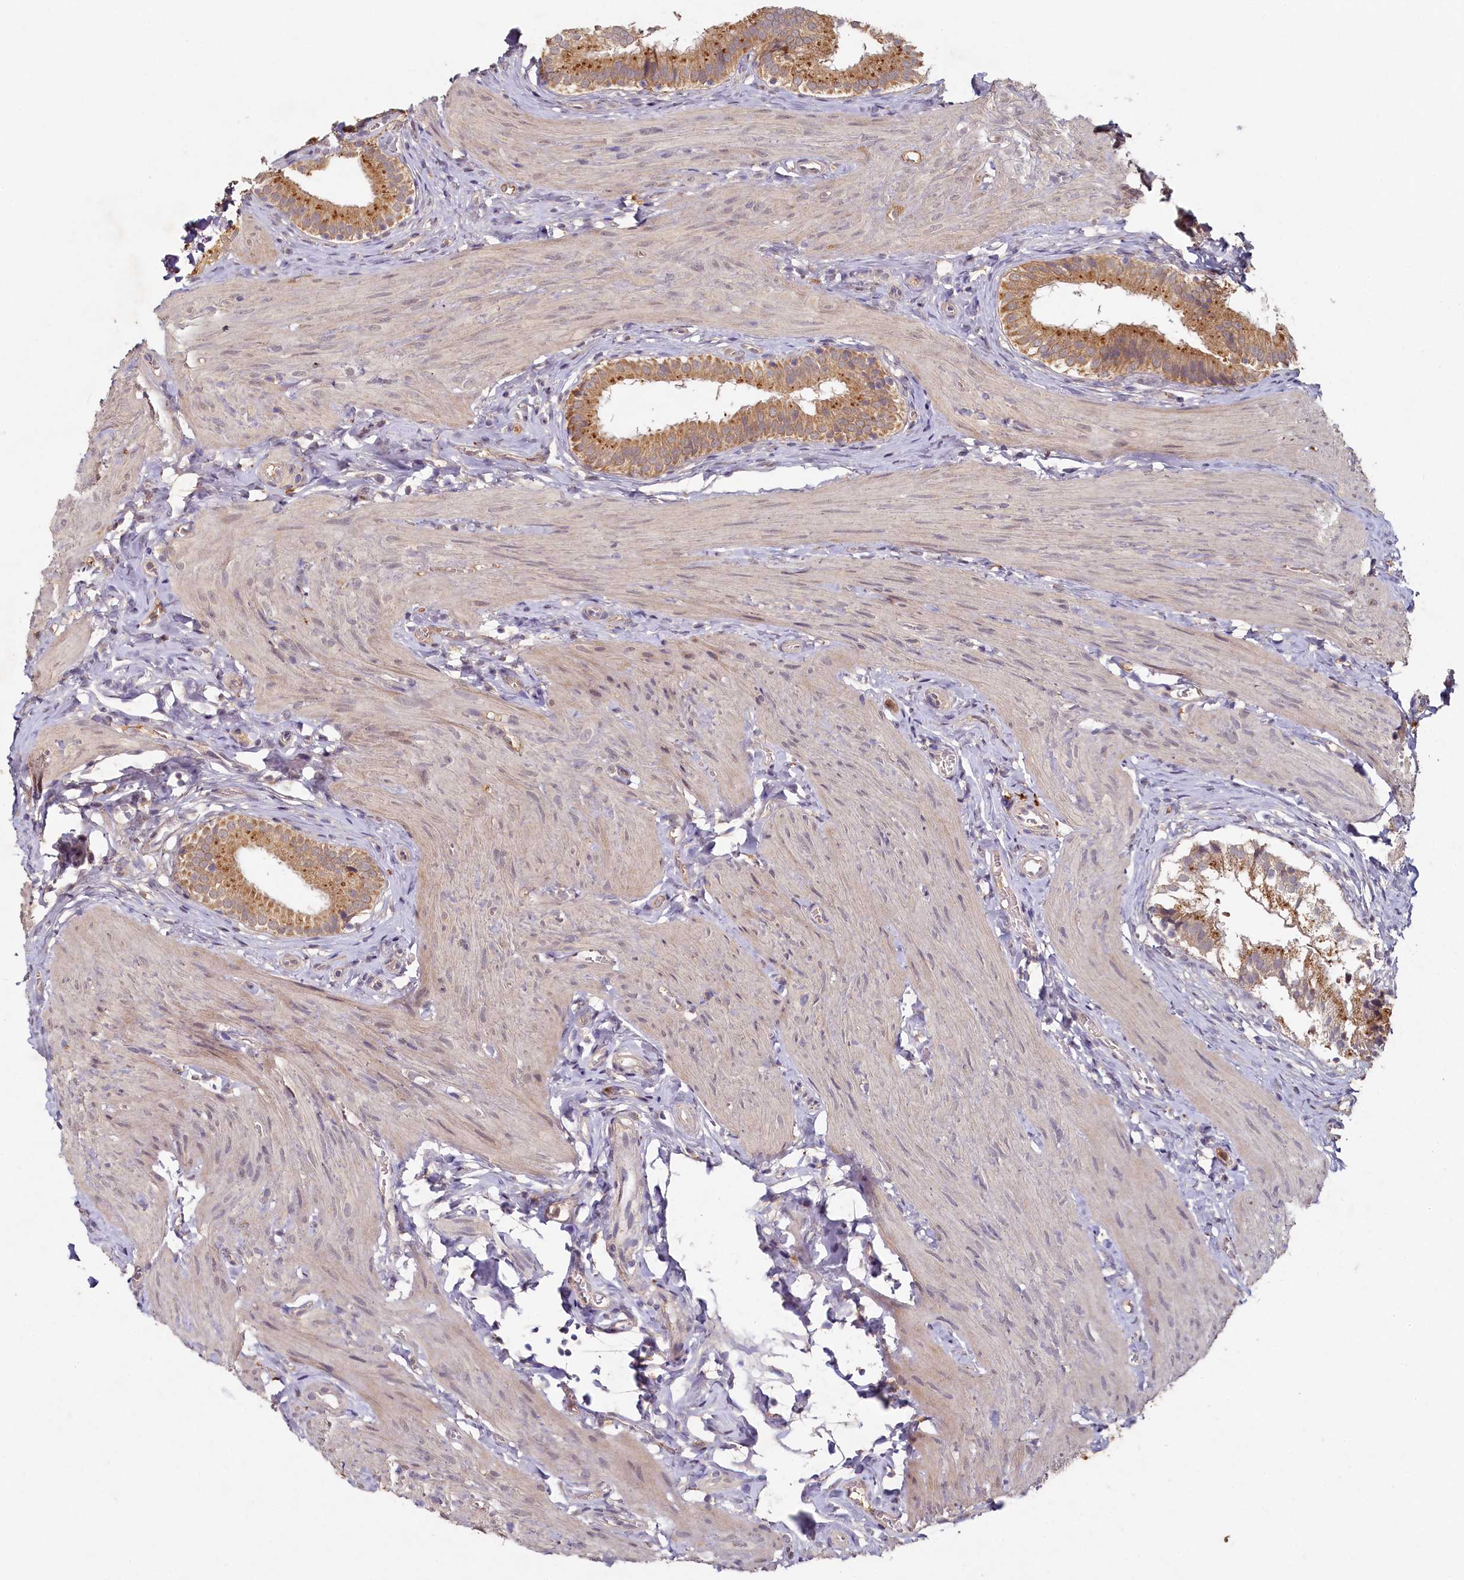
{"staining": {"intensity": "moderate", "quantity": ">75%", "location": "cytoplasmic/membranous"}, "tissue": "gallbladder", "cell_type": "Glandular cells", "image_type": "normal", "snomed": [{"axis": "morphology", "description": "Normal tissue, NOS"}, {"axis": "topography", "description": "Gallbladder"}], "caption": "Protein analysis of normal gallbladder shows moderate cytoplasmic/membranous staining in about >75% of glandular cells. The staining is performed using DAB brown chromogen to label protein expression. The nuclei are counter-stained blue using hematoxylin.", "gene": "HERC3", "patient": {"sex": "female", "age": 47}}